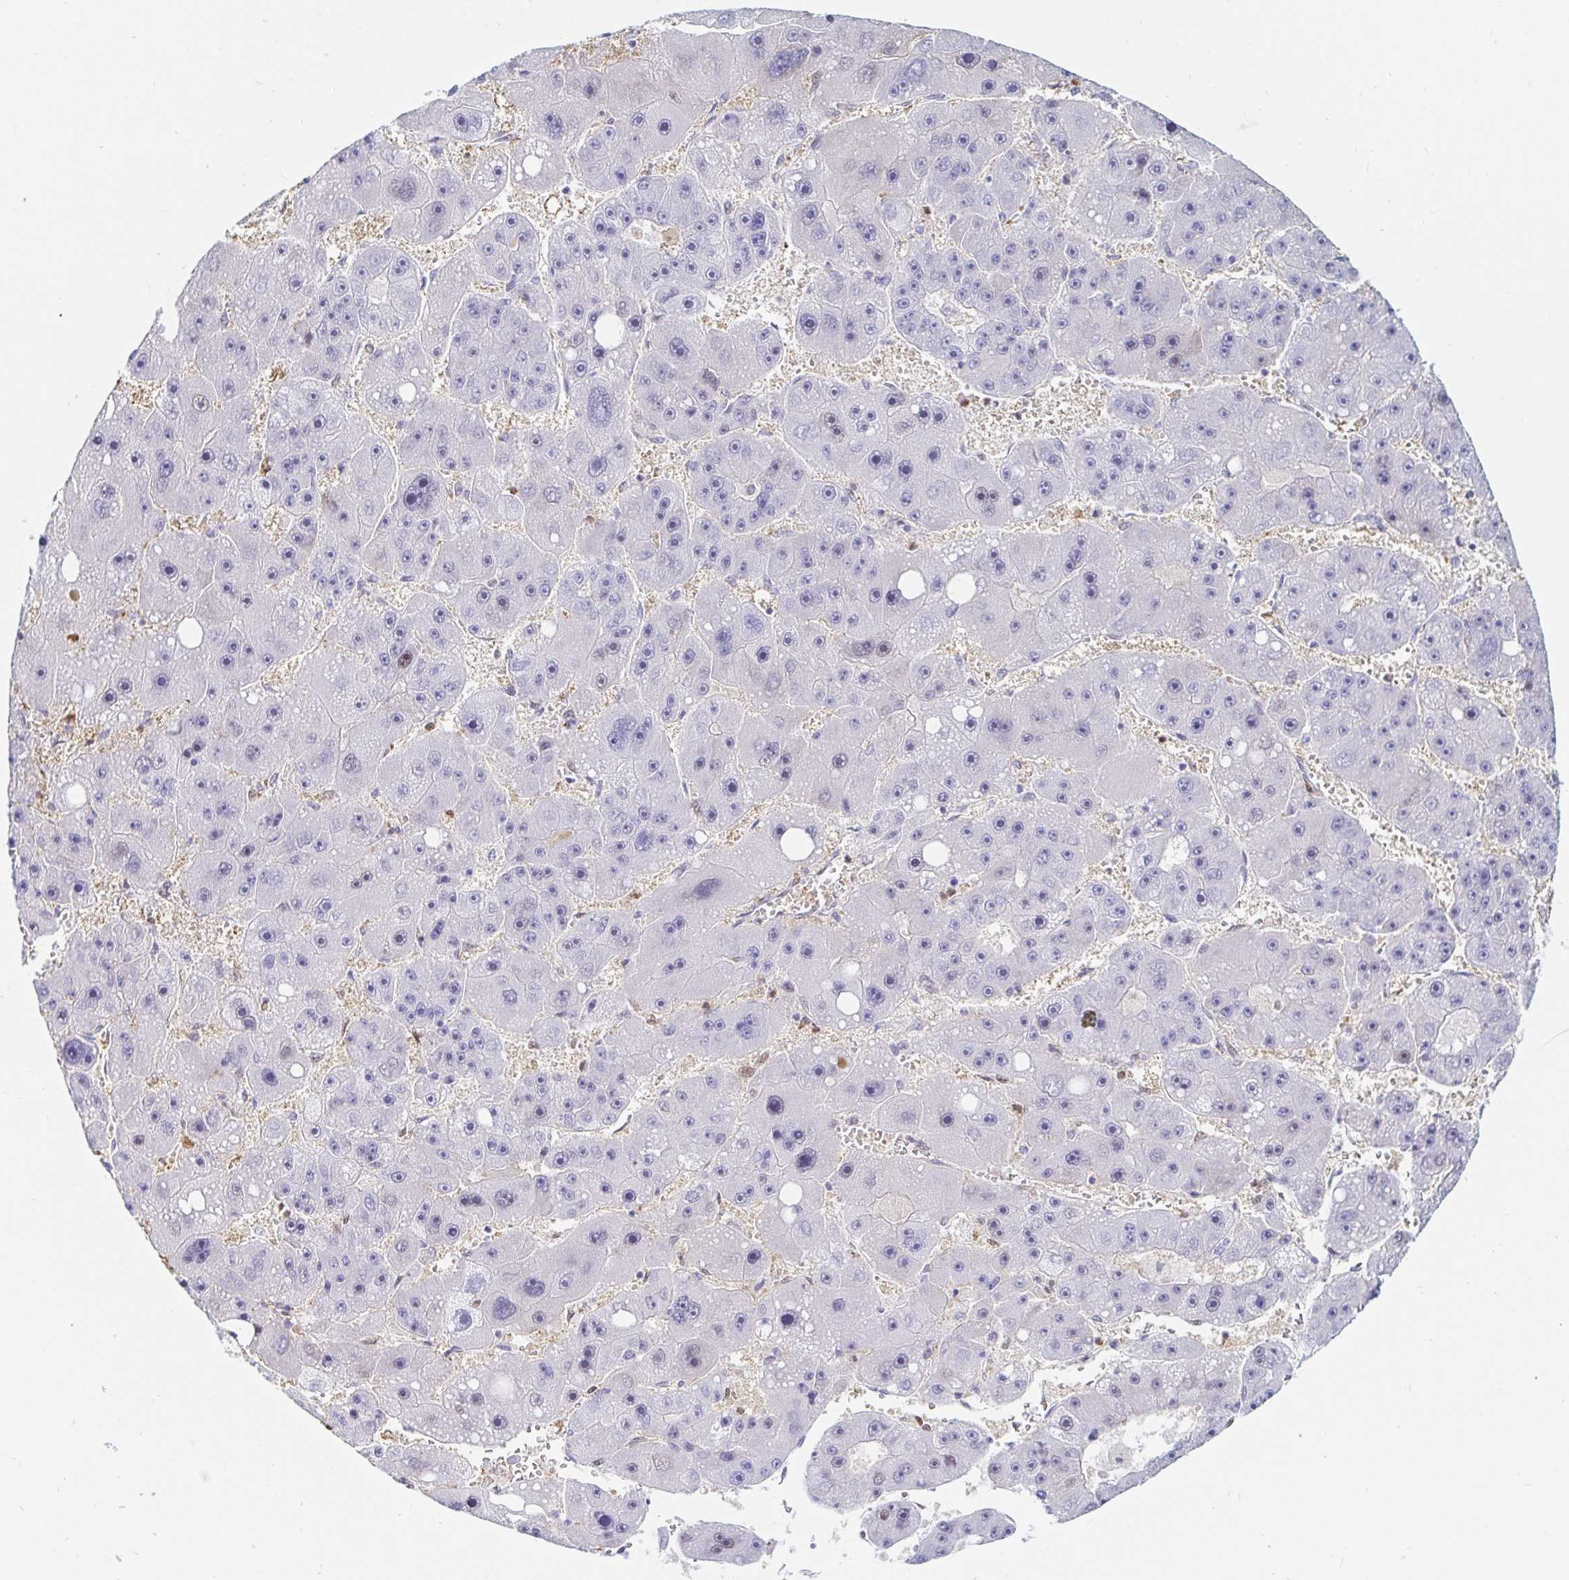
{"staining": {"intensity": "negative", "quantity": "none", "location": "none"}, "tissue": "liver cancer", "cell_type": "Tumor cells", "image_type": "cancer", "snomed": [{"axis": "morphology", "description": "Carcinoma, Hepatocellular, NOS"}, {"axis": "topography", "description": "Liver"}], "caption": "DAB (3,3'-diaminobenzidine) immunohistochemical staining of liver cancer displays no significant staining in tumor cells.", "gene": "HINFP", "patient": {"sex": "female", "age": 61}}